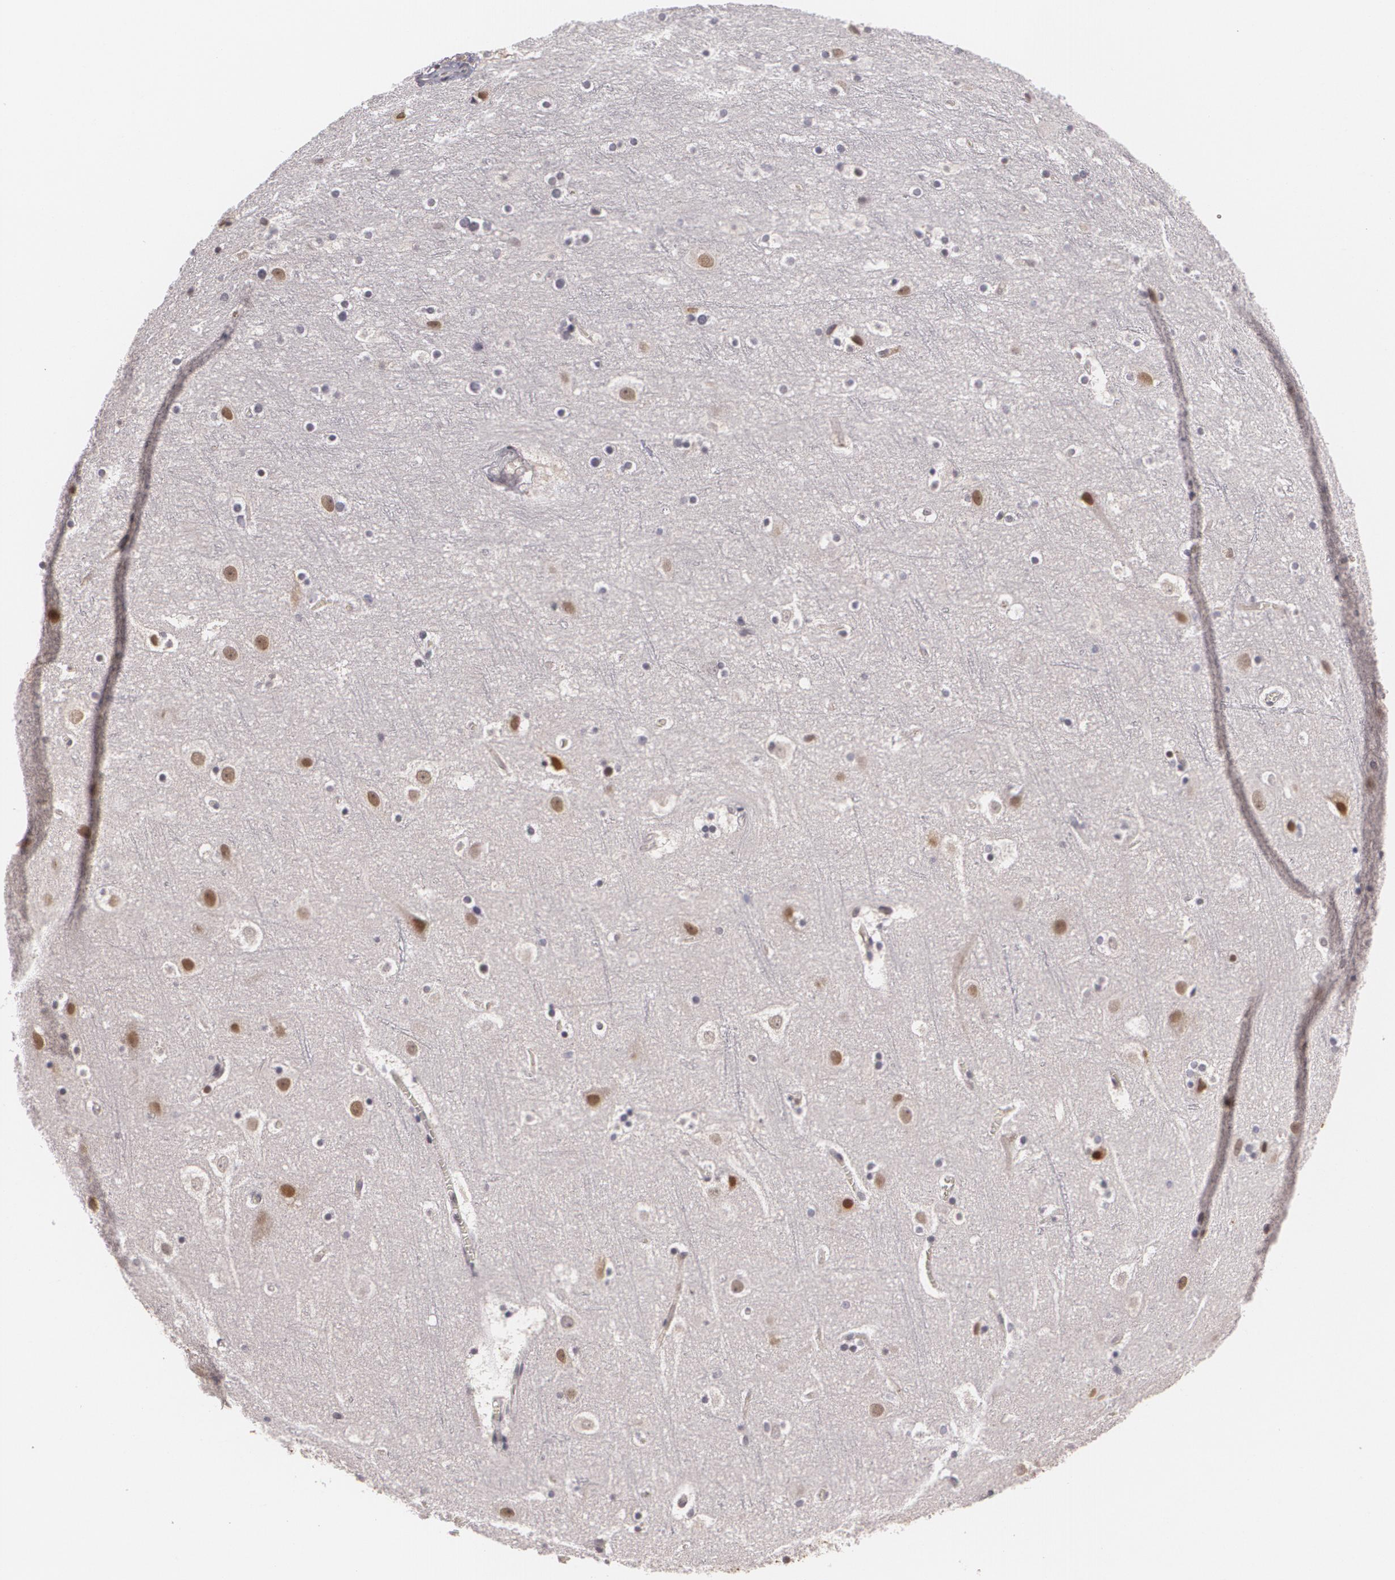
{"staining": {"intensity": "weak", "quantity": "<25%", "location": "nuclear"}, "tissue": "cerebral cortex", "cell_type": "Endothelial cells", "image_type": "normal", "snomed": [{"axis": "morphology", "description": "Normal tissue, NOS"}, {"axis": "topography", "description": "Cerebral cortex"}], "caption": "Micrograph shows no significant protein staining in endothelial cells of unremarkable cerebral cortex. The staining was performed using DAB to visualize the protein expression in brown, while the nuclei were stained in blue with hematoxylin (Magnification: 20x).", "gene": "ZBTB16", "patient": {"sex": "male", "age": 45}}